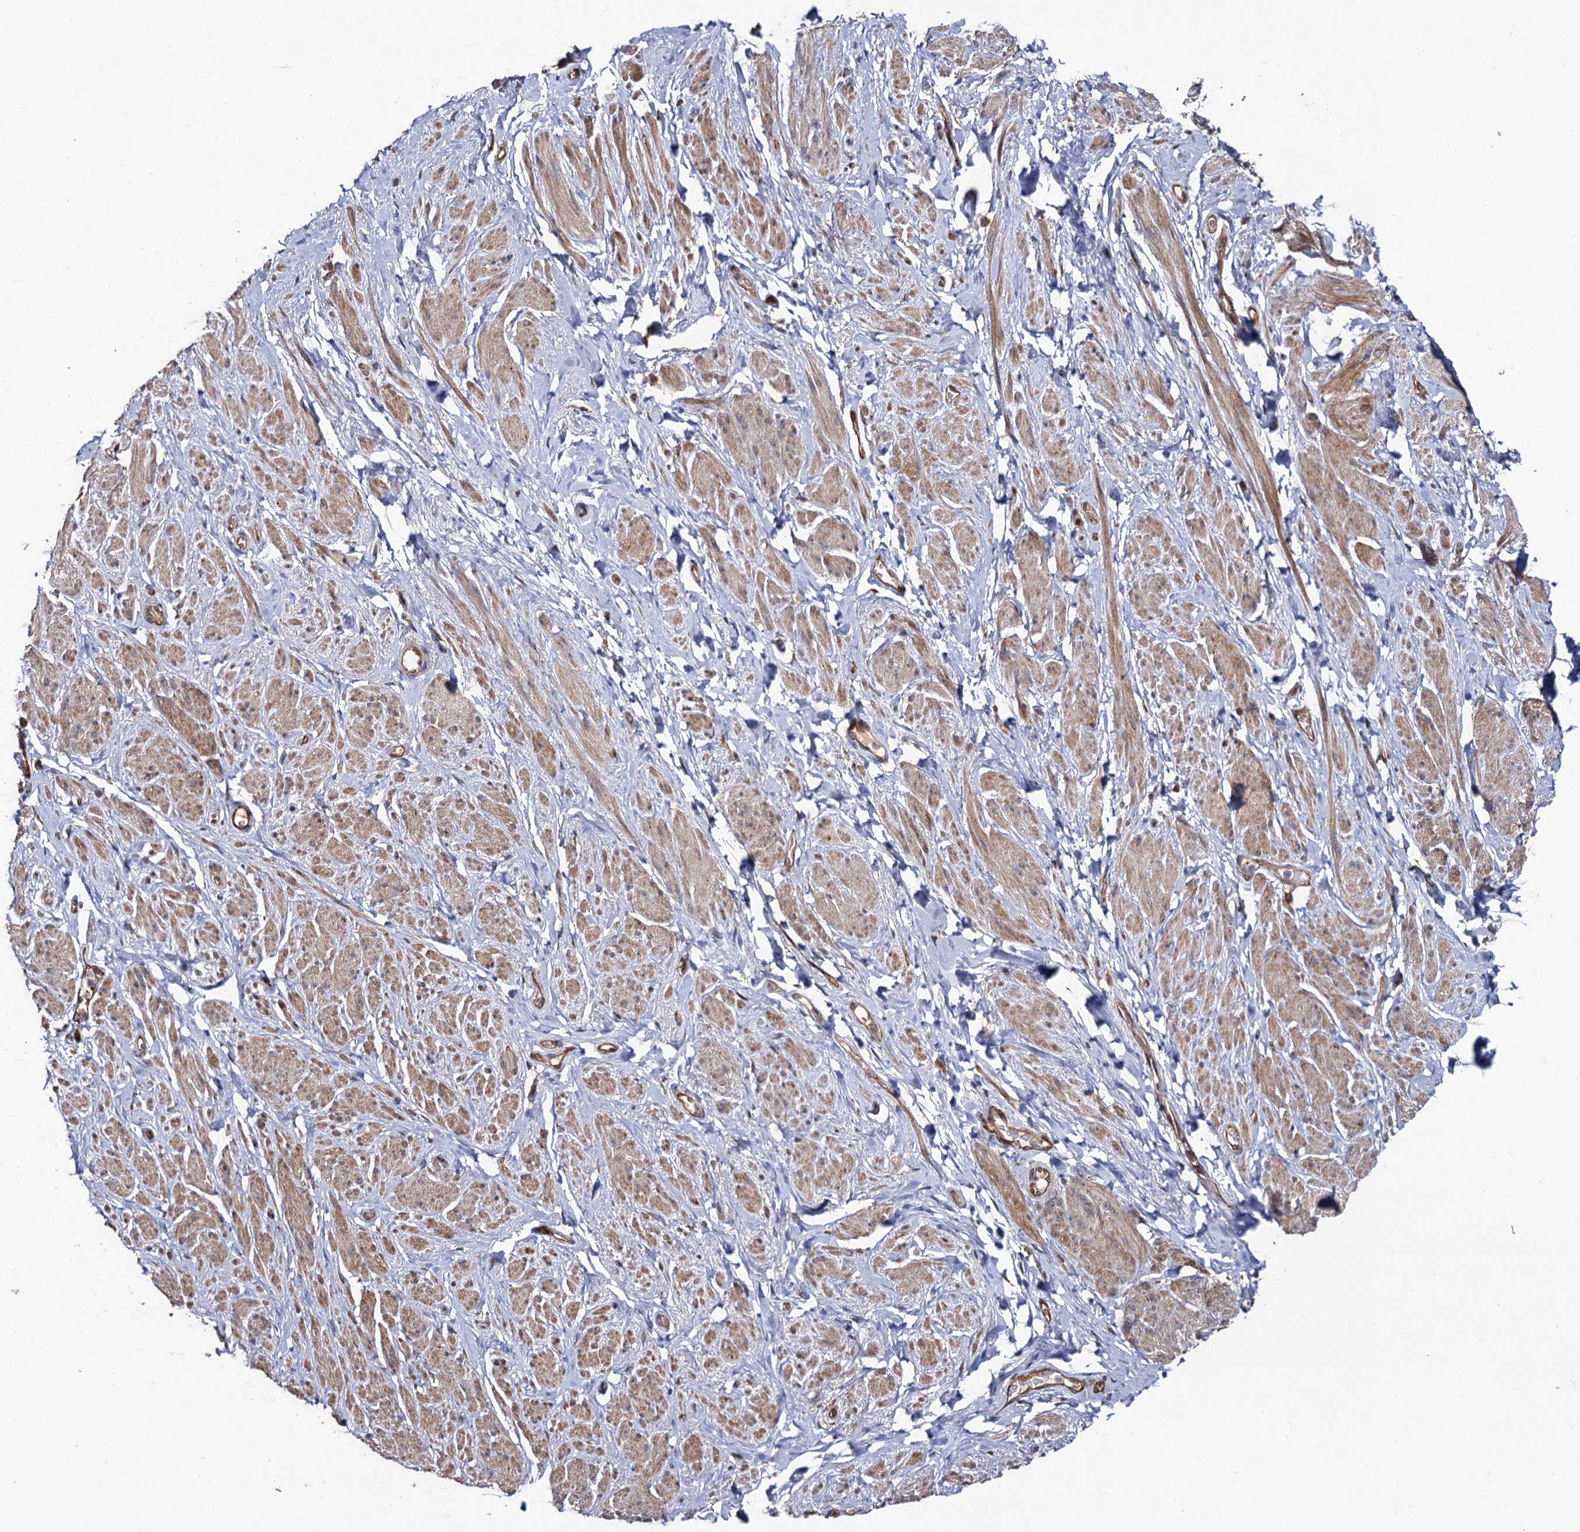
{"staining": {"intensity": "moderate", "quantity": "25%-75%", "location": "cytoplasmic/membranous,nuclear"}, "tissue": "smooth muscle", "cell_type": "Smooth muscle cells", "image_type": "normal", "snomed": [{"axis": "morphology", "description": "Normal tissue, NOS"}, {"axis": "topography", "description": "Smooth muscle"}, {"axis": "topography", "description": "Peripheral nerve tissue"}], "caption": "An image of smooth muscle stained for a protein reveals moderate cytoplasmic/membranous,nuclear brown staining in smooth muscle cells. (brown staining indicates protein expression, while blue staining denotes nuclei).", "gene": "LRRC63", "patient": {"sex": "male", "age": 69}}